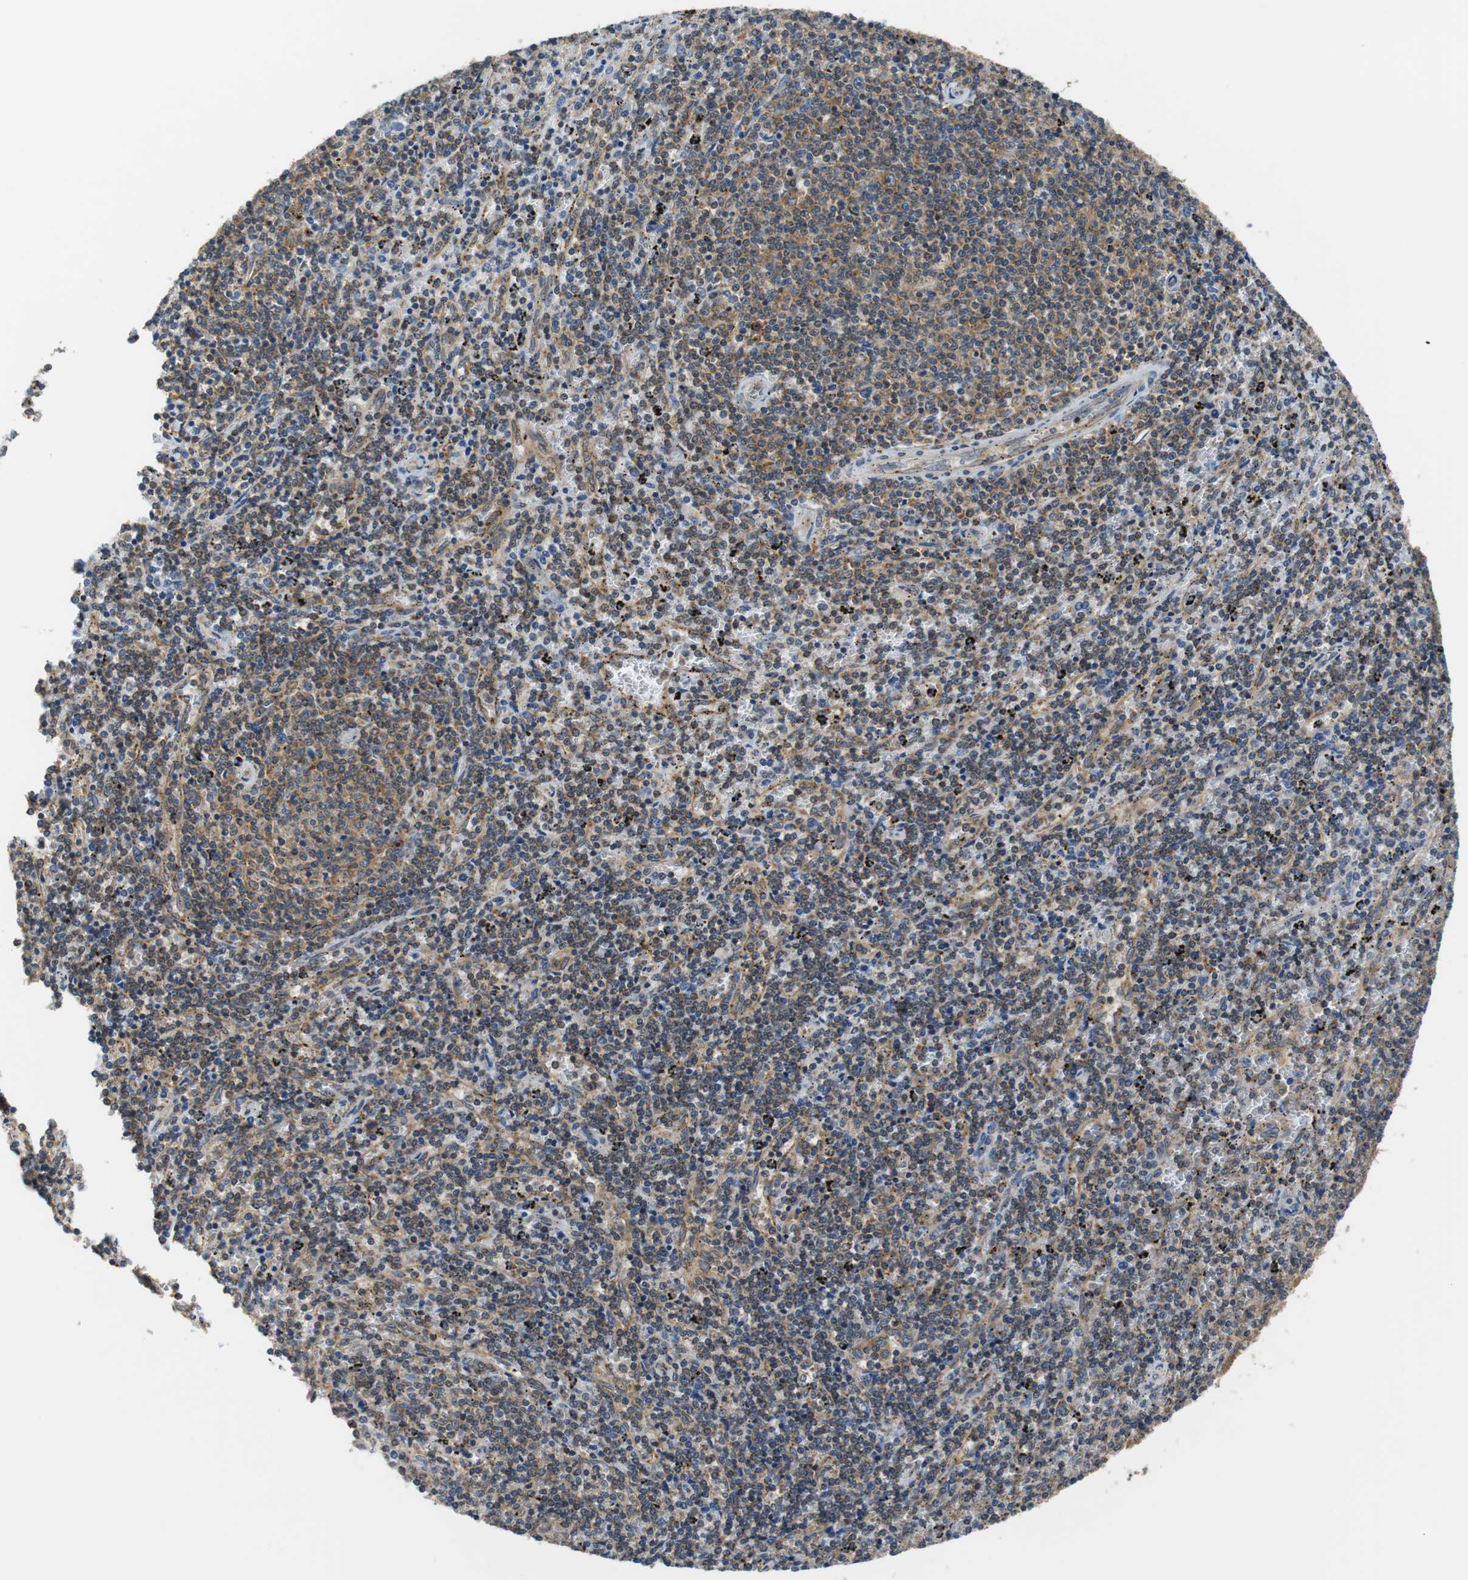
{"staining": {"intensity": "moderate", "quantity": "25%-75%", "location": "cytoplasmic/membranous"}, "tissue": "lymphoma", "cell_type": "Tumor cells", "image_type": "cancer", "snomed": [{"axis": "morphology", "description": "Malignant lymphoma, non-Hodgkin's type, Low grade"}, {"axis": "topography", "description": "Spleen"}], "caption": "An immunohistochemistry histopathology image of neoplastic tissue is shown. Protein staining in brown labels moderate cytoplasmic/membranous positivity in malignant lymphoma, non-Hodgkin's type (low-grade) within tumor cells.", "gene": "CNOT3", "patient": {"sex": "female", "age": 50}}